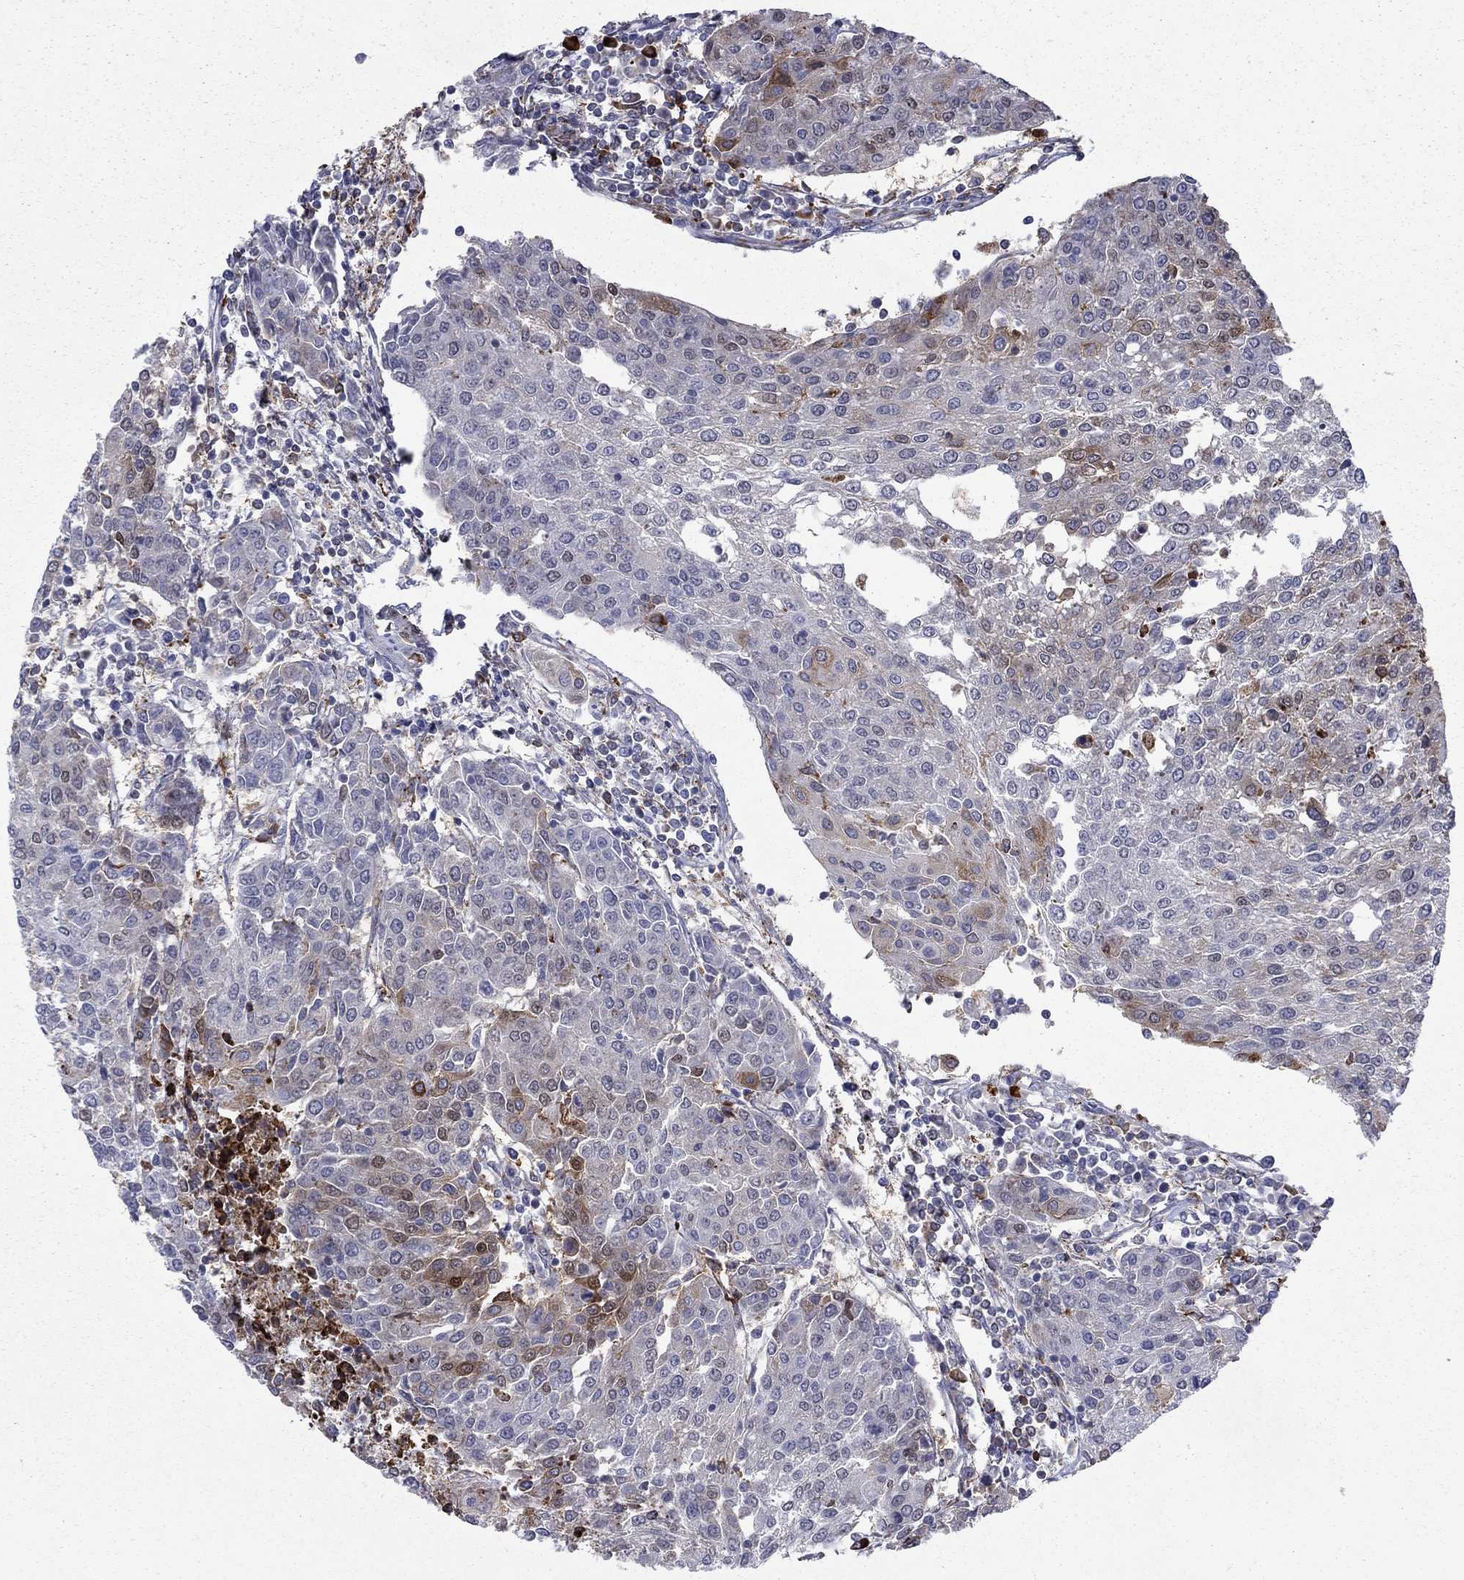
{"staining": {"intensity": "moderate", "quantity": "<25%", "location": "cytoplasmic/membranous,nuclear"}, "tissue": "urothelial cancer", "cell_type": "Tumor cells", "image_type": "cancer", "snomed": [{"axis": "morphology", "description": "Urothelial carcinoma, High grade"}, {"axis": "topography", "description": "Urinary bladder"}], "caption": "Human high-grade urothelial carcinoma stained with a brown dye reveals moderate cytoplasmic/membranous and nuclear positive positivity in about <25% of tumor cells.", "gene": "CAB39L", "patient": {"sex": "female", "age": 85}}